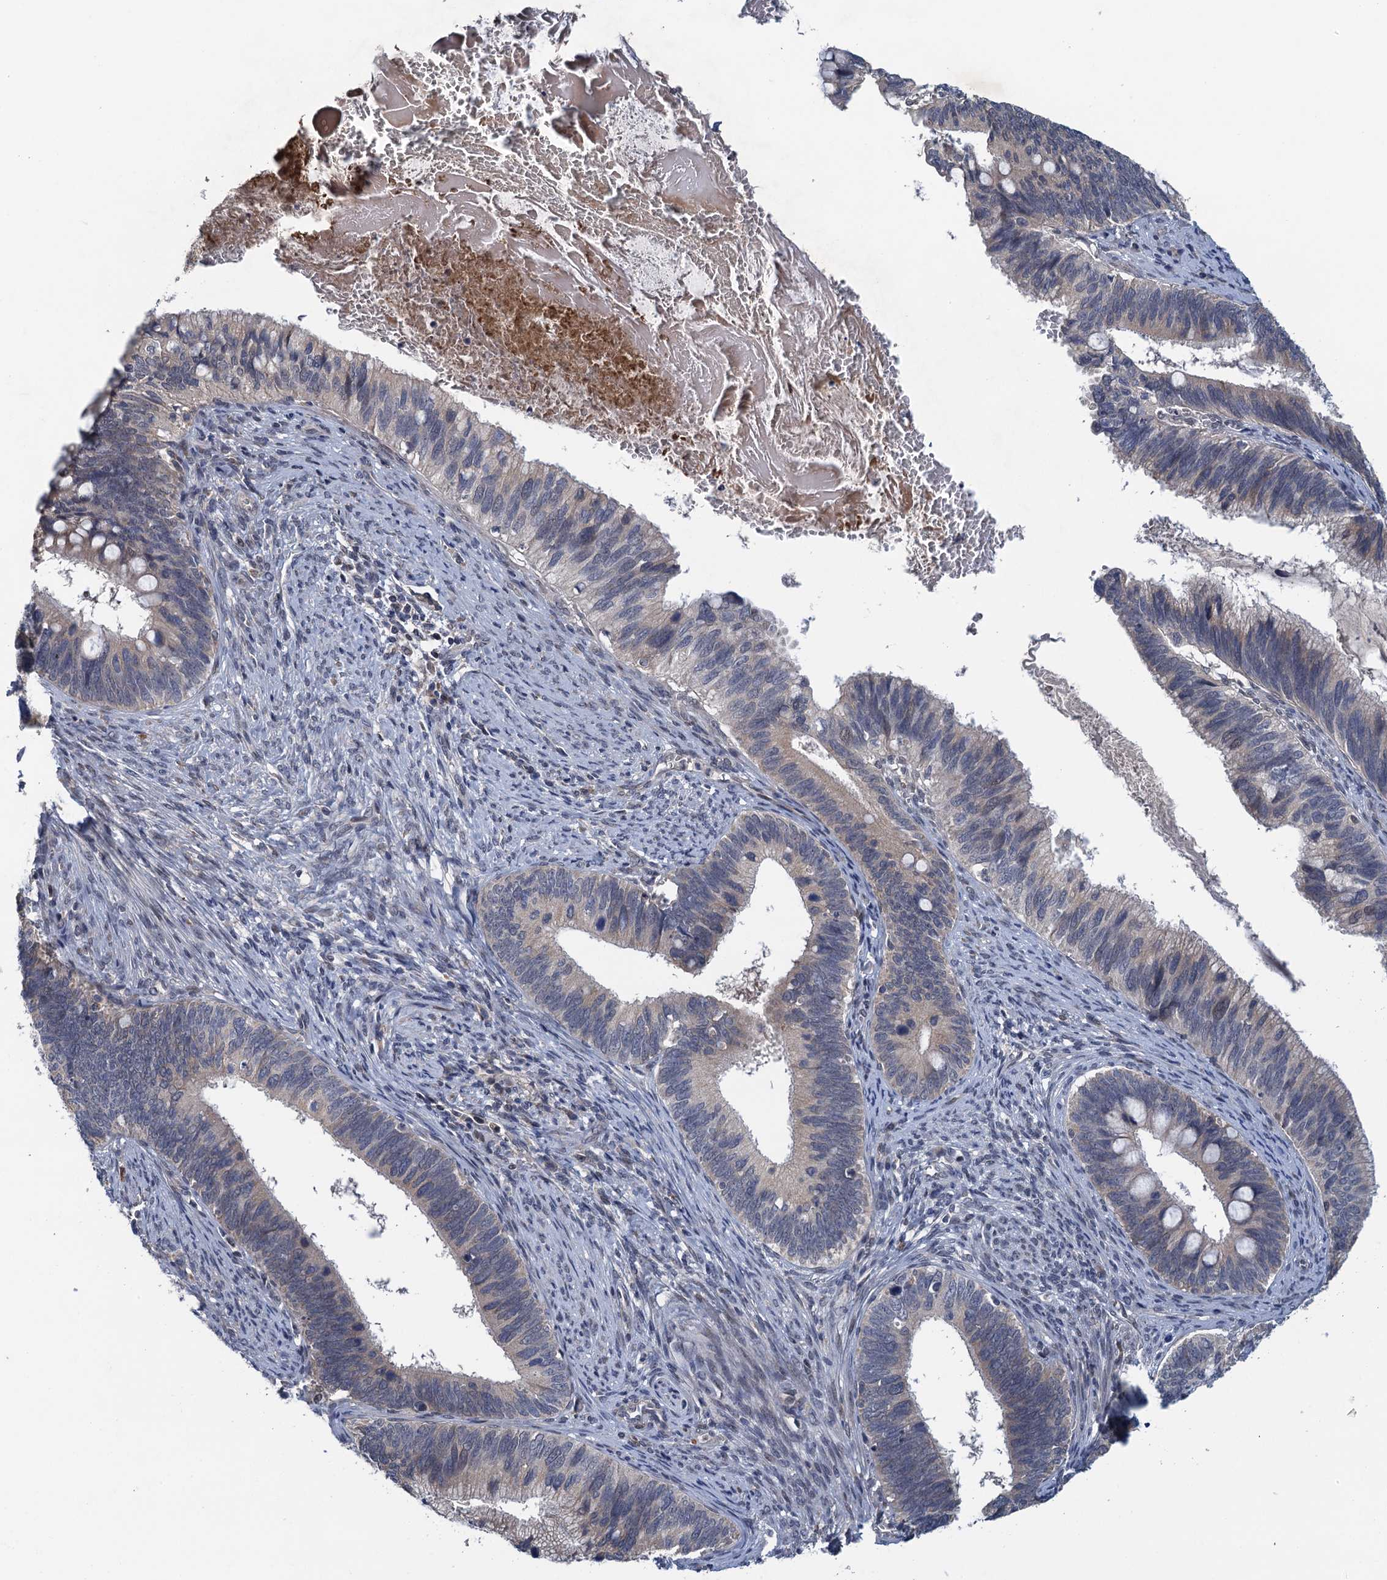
{"staining": {"intensity": "negative", "quantity": "none", "location": "none"}, "tissue": "cervical cancer", "cell_type": "Tumor cells", "image_type": "cancer", "snomed": [{"axis": "morphology", "description": "Adenocarcinoma, NOS"}, {"axis": "topography", "description": "Cervix"}], "caption": "The immunohistochemistry photomicrograph has no significant staining in tumor cells of cervical cancer (adenocarcinoma) tissue.", "gene": "MDM1", "patient": {"sex": "female", "age": 42}}